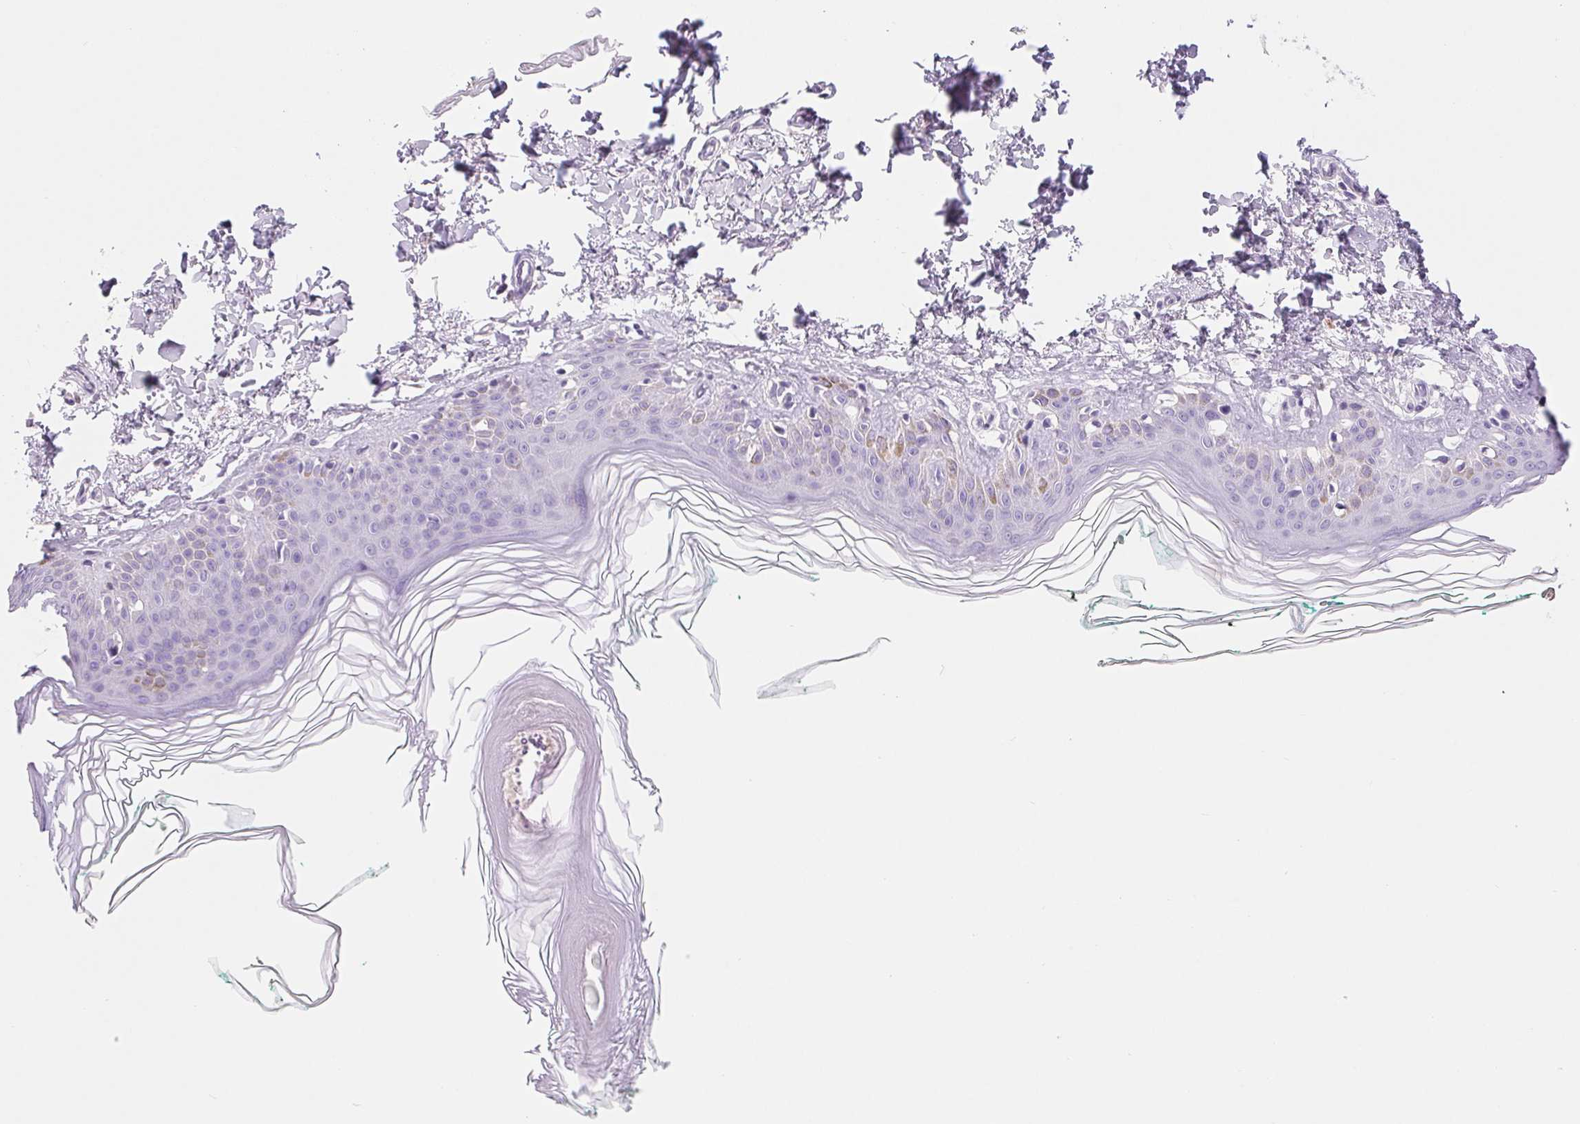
{"staining": {"intensity": "negative", "quantity": "none", "location": "none"}, "tissue": "skin", "cell_type": "Fibroblasts", "image_type": "normal", "snomed": [{"axis": "morphology", "description": "Normal tissue, NOS"}, {"axis": "topography", "description": "Skin"}, {"axis": "topography", "description": "Peripheral nerve tissue"}], "caption": "DAB immunohistochemical staining of benign human skin exhibits no significant positivity in fibroblasts. (Brightfield microscopy of DAB (3,3'-diaminobenzidine) IHC at high magnification).", "gene": "ASGR2", "patient": {"sex": "female", "age": 45}}